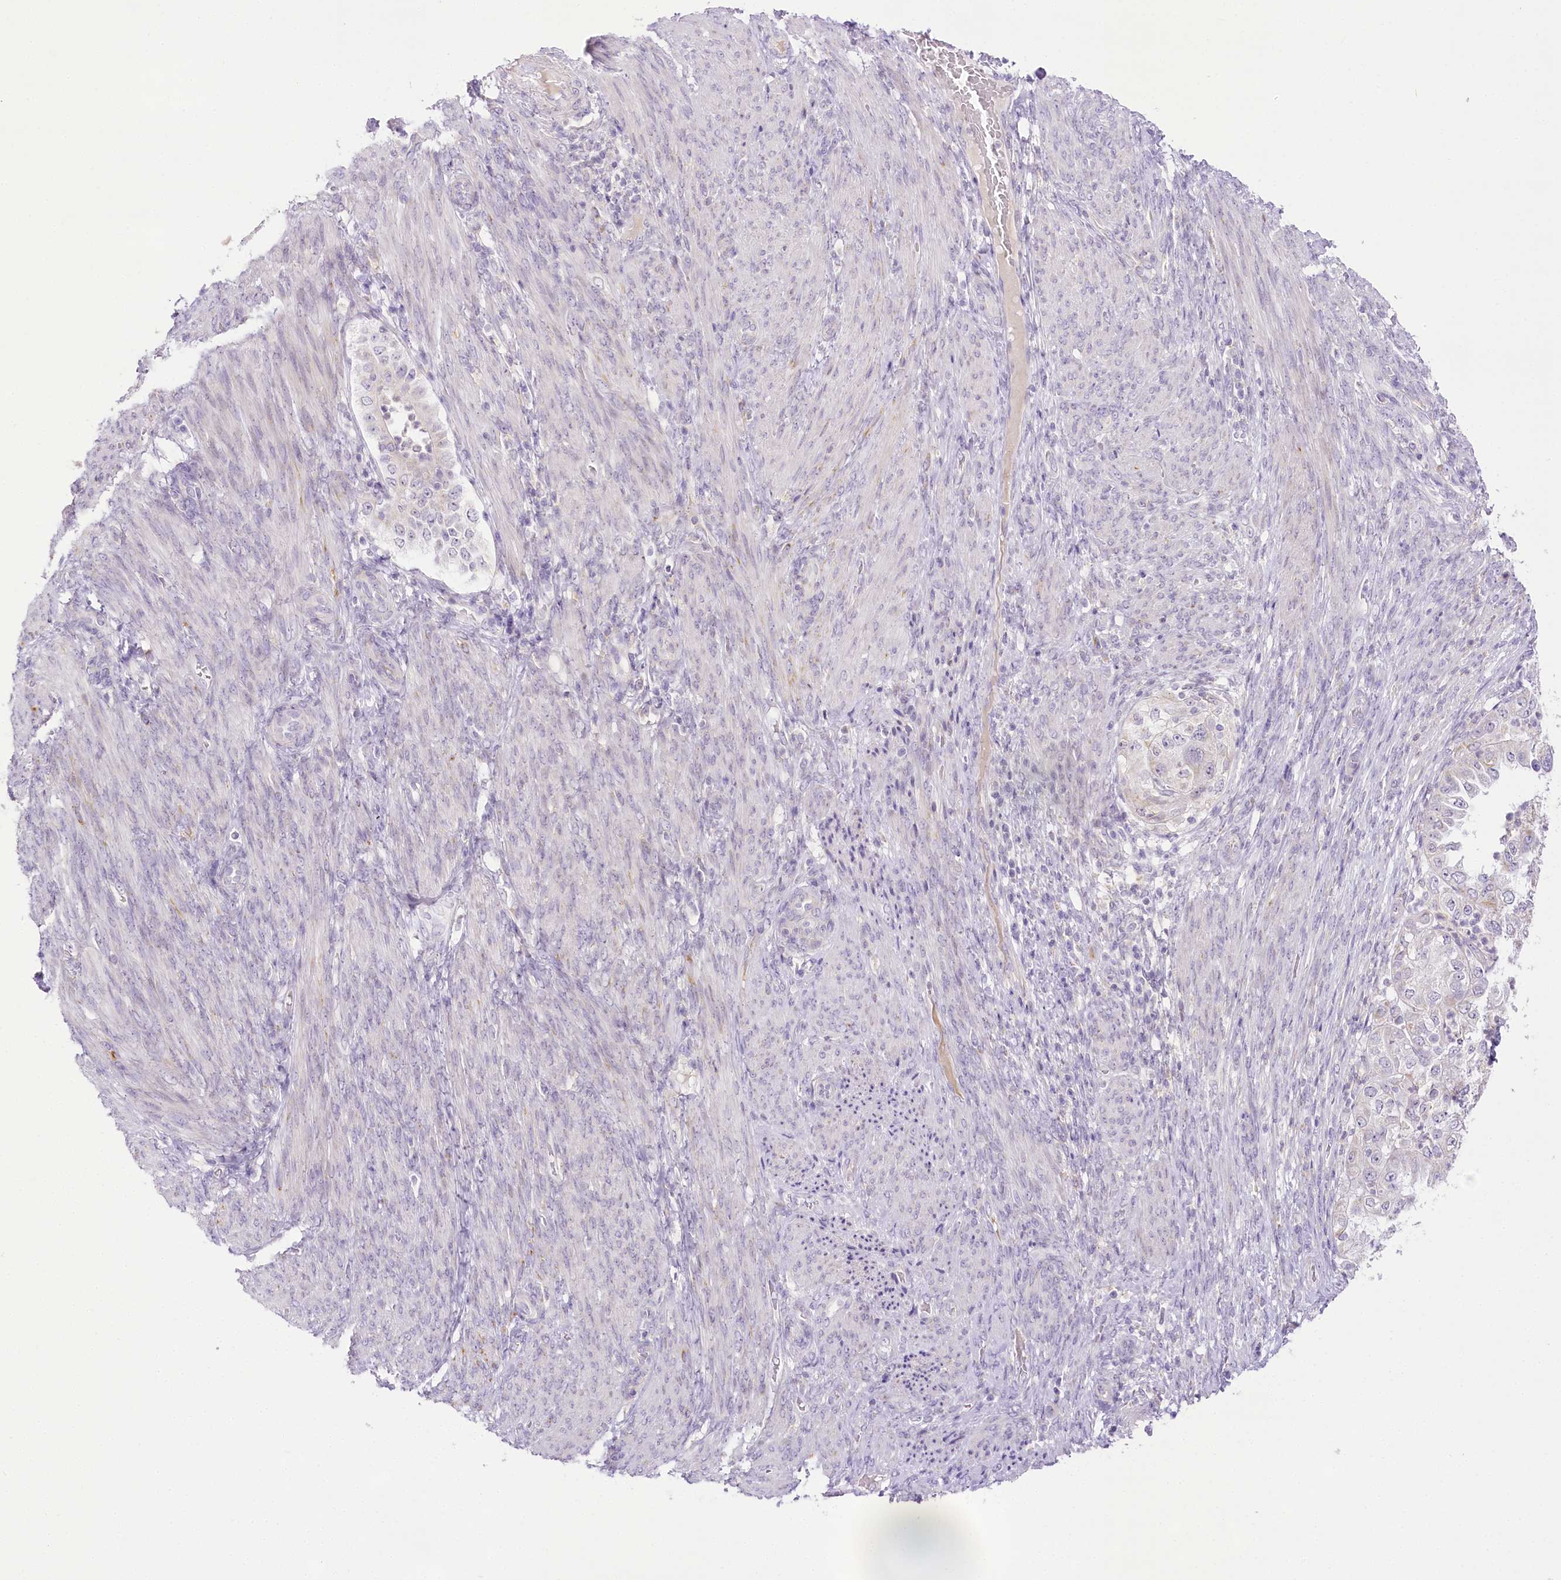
{"staining": {"intensity": "negative", "quantity": "none", "location": "none"}, "tissue": "endometrial cancer", "cell_type": "Tumor cells", "image_type": "cancer", "snomed": [{"axis": "morphology", "description": "Adenocarcinoma, NOS"}, {"axis": "topography", "description": "Endometrium"}], "caption": "Immunohistochemistry (IHC) histopathology image of endometrial adenocarcinoma stained for a protein (brown), which demonstrates no positivity in tumor cells.", "gene": "CCDC30", "patient": {"sex": "female", "age": 85}}